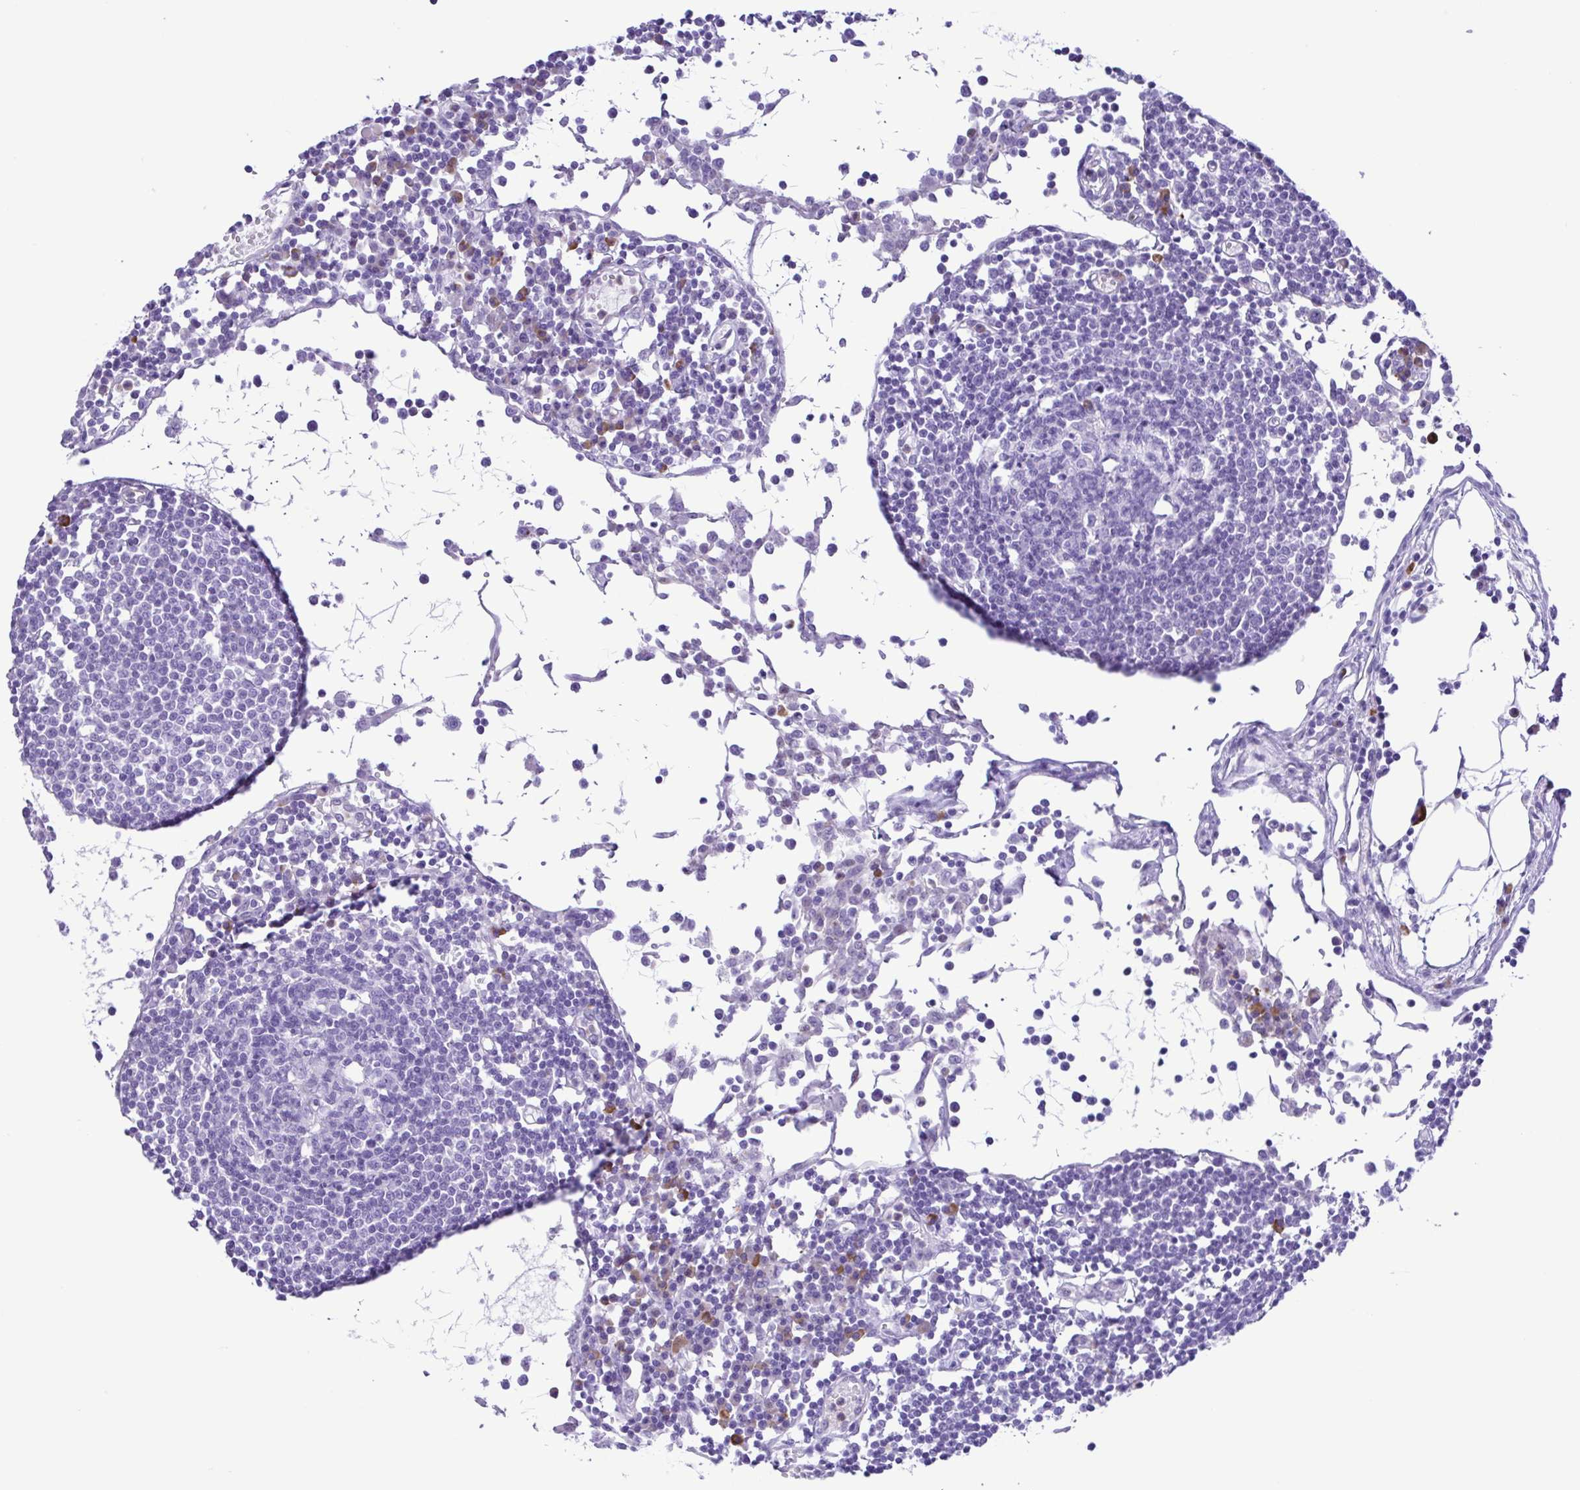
{"staining": {"intensity": "moderate", "quantity": "<25%", "location": "cytoplasmic/membranous"}, "tissue": "lymph node", "cell_type": "Germinal center cells", "image_type": "normal", "snomed": [{"axis": "morphology", "description": "Normal tissue, NOS"}, {"axis": "topography", "description": "Lymph node"}], "caption": "Immunohistochemical staining of unremarkable human lymph node shows <25% levels of moderate cytoplasmic/membranous protein expression in about <25% of germinal center cells. (brown staining indicates protein expression, while blue staining denotes nuclei).", "gene": "GPR17", "patient": {"sex": "female", "age": 78}}